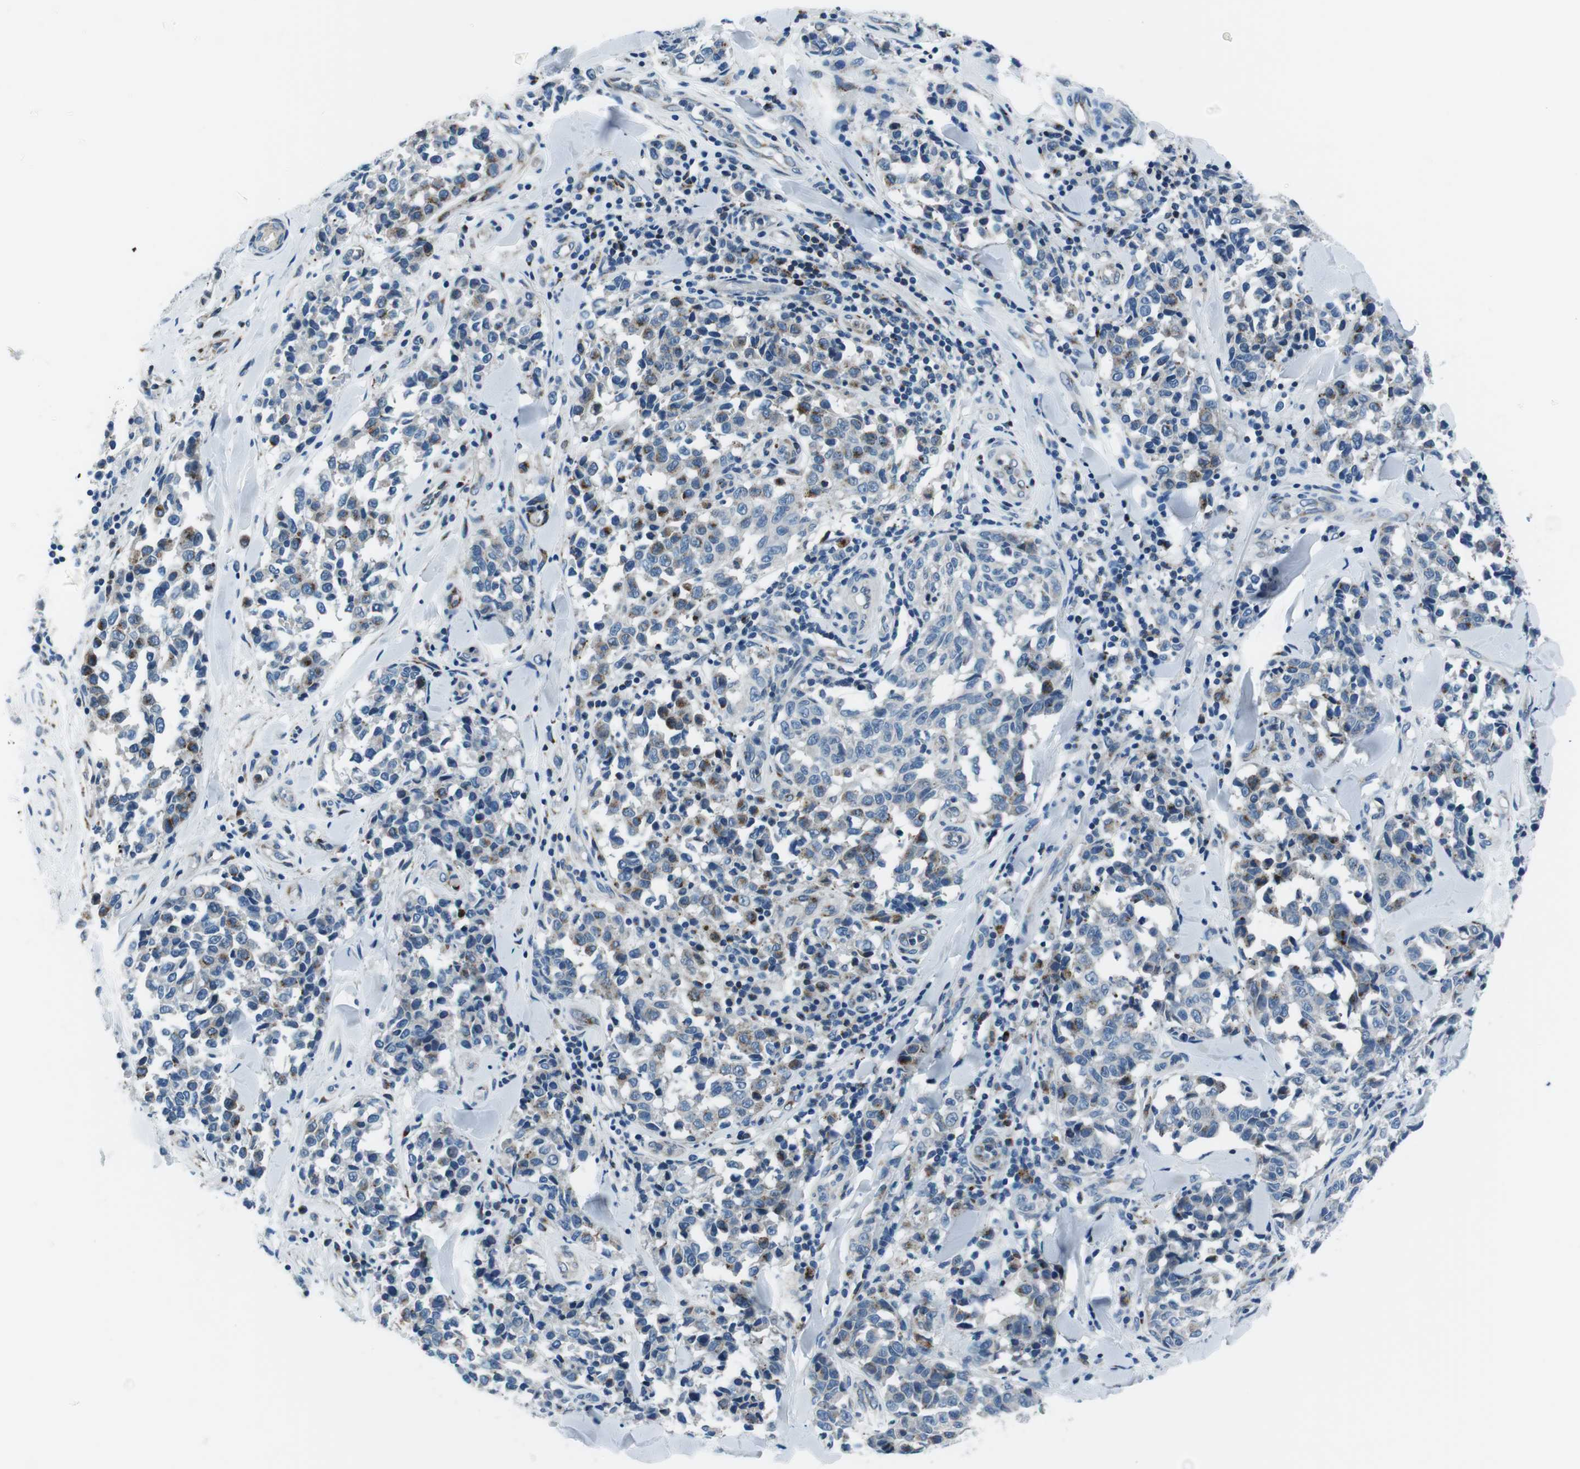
{"staining": {"intensity": "moderate", "quantity": "<25%", "location": "cytoplasmic/membranous"}, "tissue": "melanoma", "cell_type": "Tumor cells", "image_type": "cancer", "snomed": [{"axis": "morphology", "description": "Malignant melanoma, NOS"}, {"axis": "topography", "description": "Skin"}], "caption": "Protein expression analysis of melanoma shows moderate cytoplasmic/membranous expression in about <25% of tumor cells.", "gene": "NUCB2", "patient": {"sex": "female", "age": 64}}